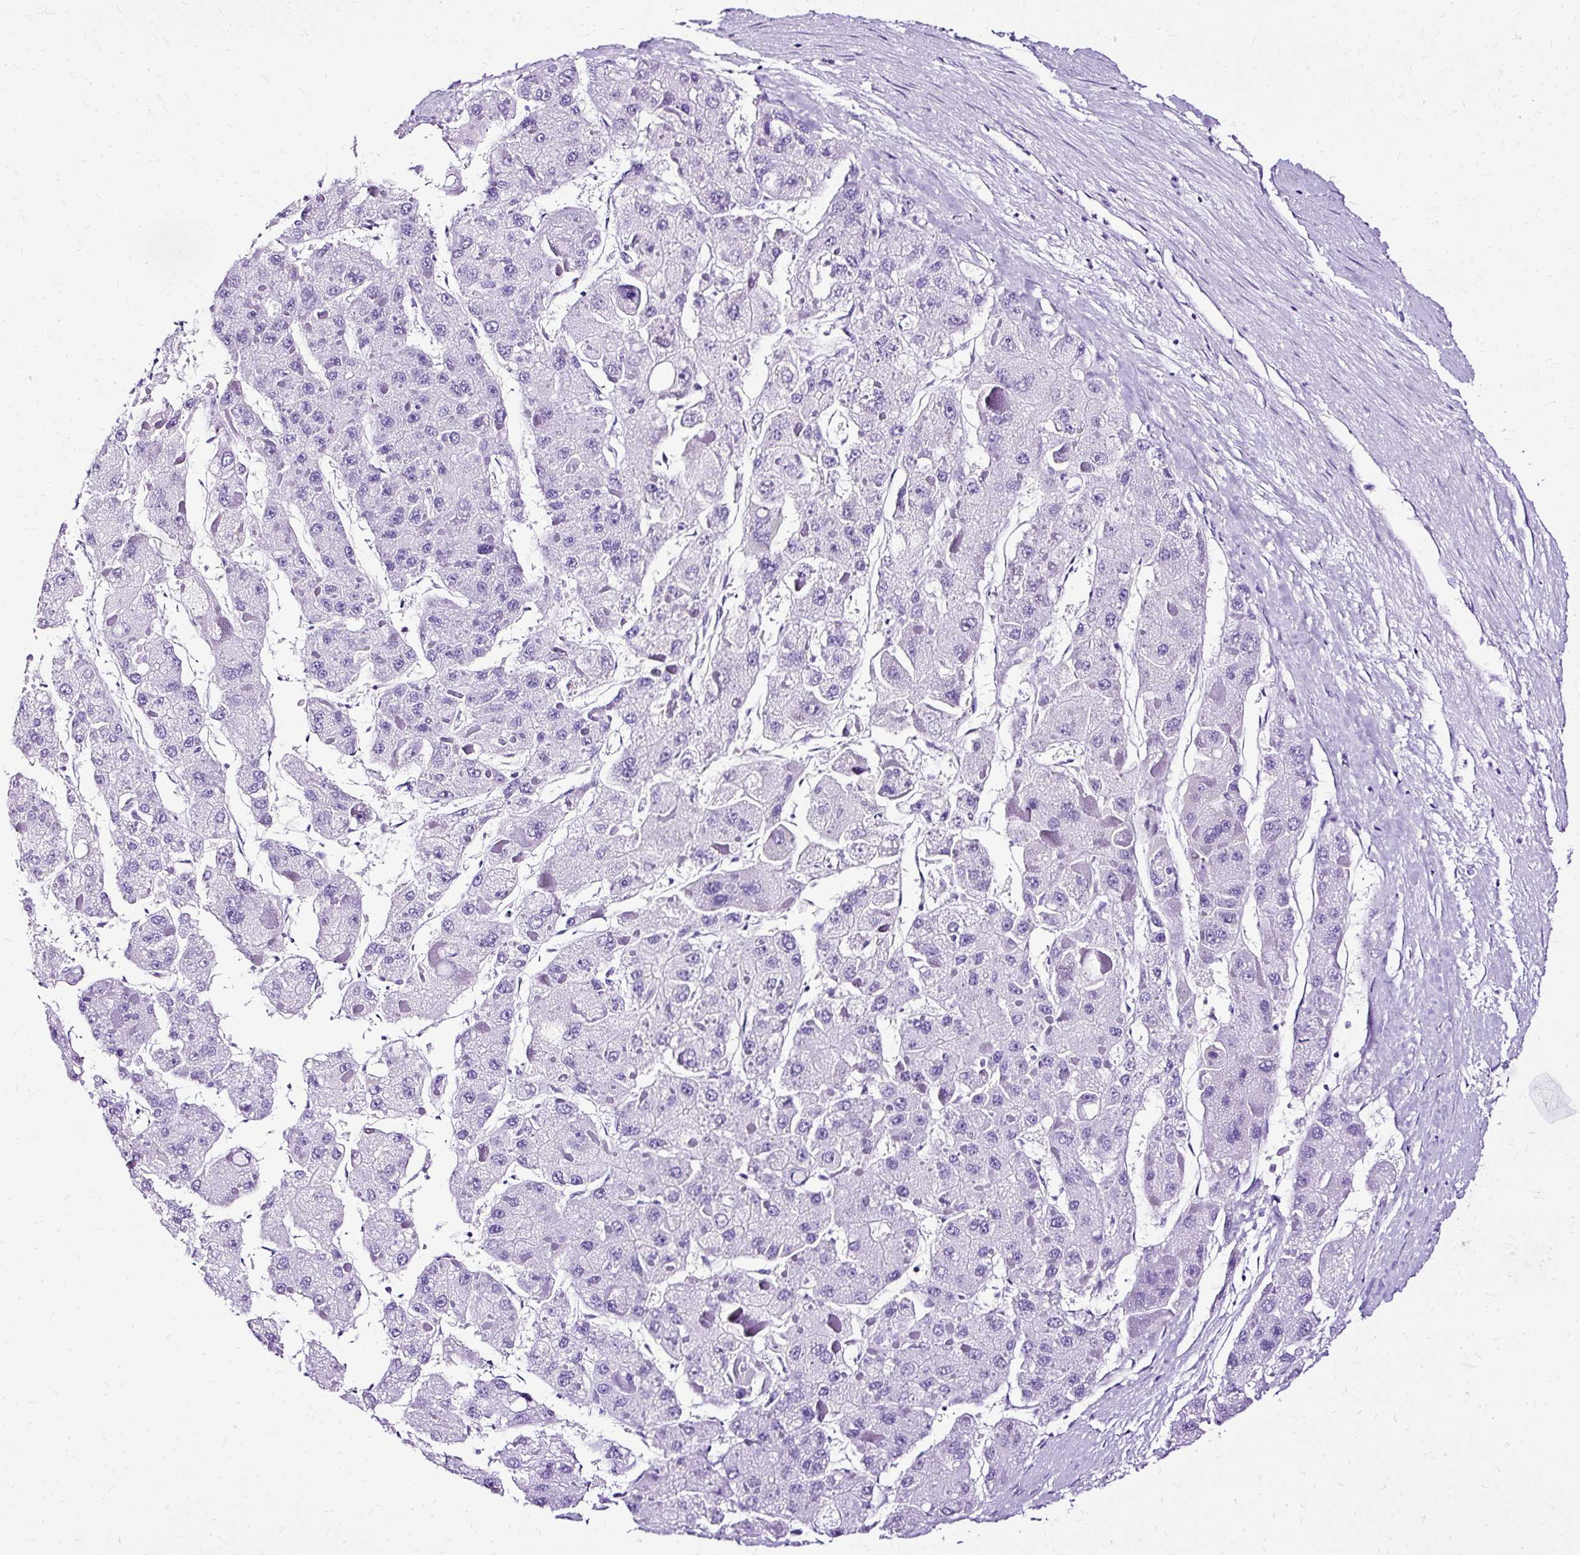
{"staining": {"intensity": "negative", "quantity": "none", "location": "none"}, "tissue": "liver cancer", "cell_type": "Tumor cells", "image_type": "cancer", "snomed": [{"axis": "morphology", "description": "Carcinoma, Hepatocellular, NOS"}, {"axis": "topography", "description": "Liver"}], "caption": "Immunohistochemistry of human liver hepatocellular carcinoma displays no expression in tumor cells. The staining was performed using DAB (3,3'-diaminobenzidine) to visualize the protein expression in brown, while the nuclei were stained in blue with hematoxylin (Magnification: 20x).", "gene": "SLC8A2", "patient": {"sex": "female", "age": 73}}